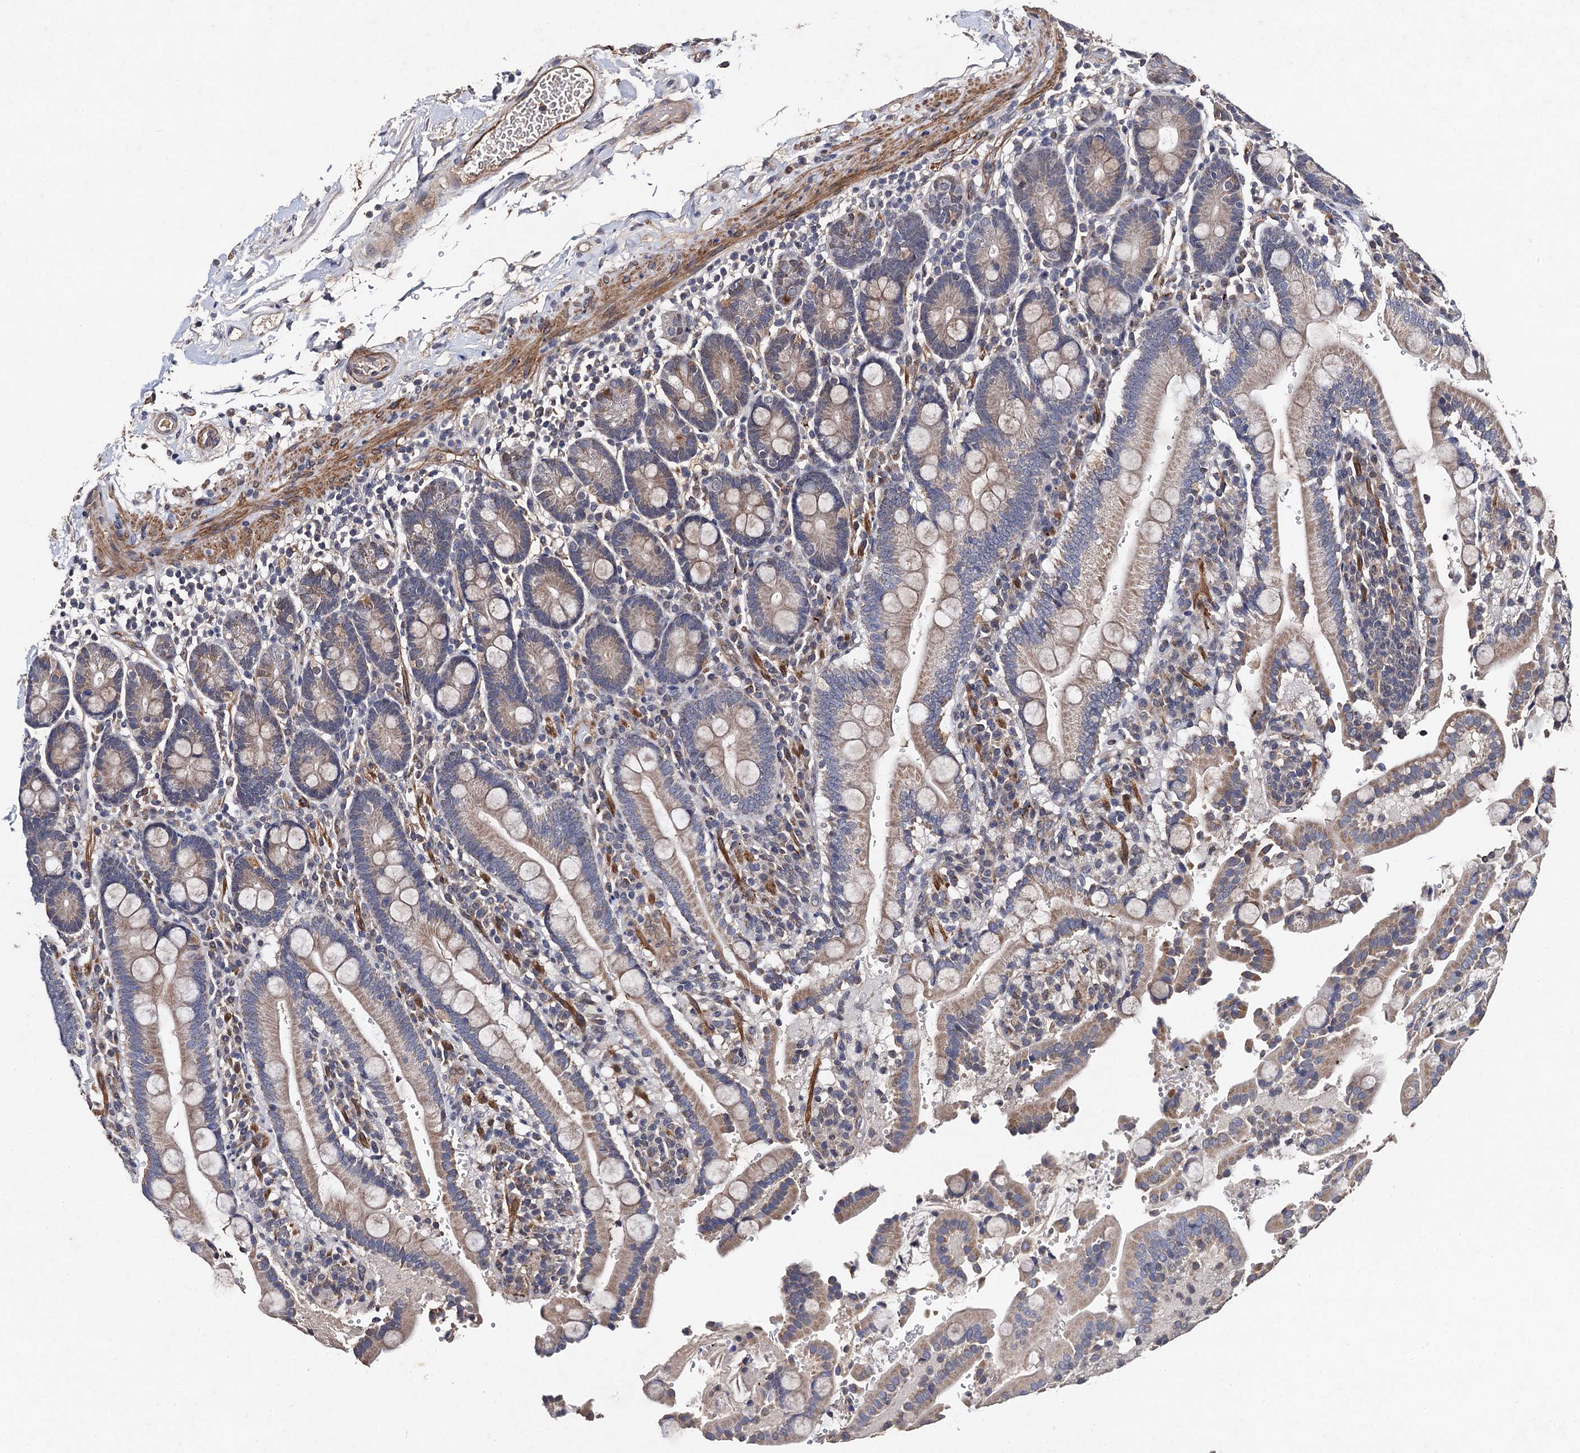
{"staining": {"intensity": "moderate", "quantity": "25%-75%", "location": "cytoplasmic/membranous"}, "tissue": "duodenum", "cell_type": "Glandular cells", "image_type": "normal", "snomed": [{"axis": "morphology", "description": "Normal tissue, NOS"}, {"axis": "topography", "description": "Small intestine, NOS"}], "caption": "Immunohistochemistry (IHC) (DAB) staining of benign duodenum reveals moderate cytoplasmic/membranous protein expression in about 25%-75% of glandular cells. (DAB (3,3'-diaminobenzidine) IHC, brown staining for protein, blue staining for nuclei).", "gene": "PPTC7", "patient": {"sex": "female", "age": 71}}